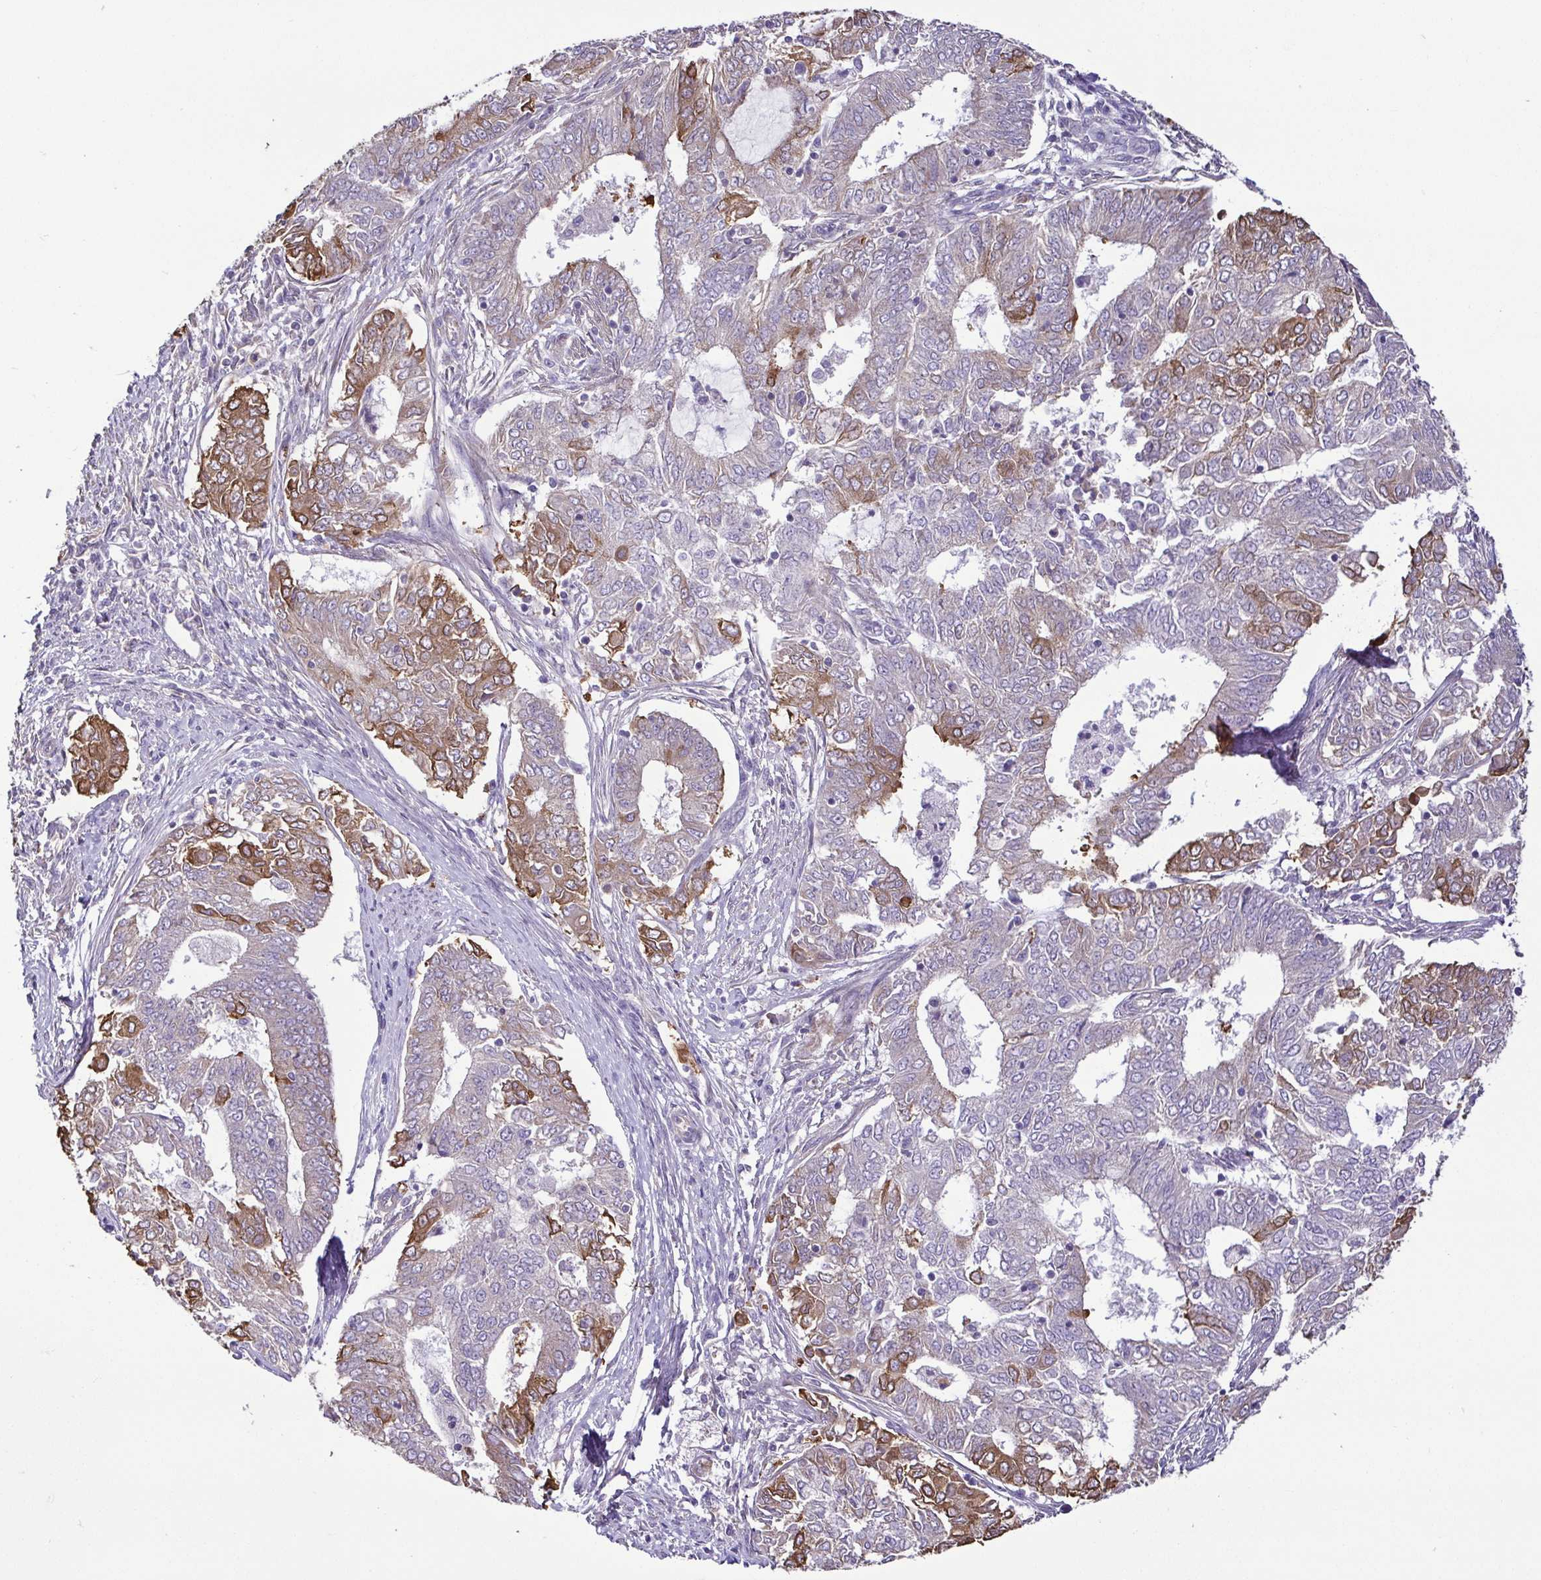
{"staining": {"intensity": "moderate", "quantity": "<25%", "location": "cytoplasmic/membranous"}, "tissue": "endometrial cancer", "cell_type": "Tumor cells", "image_type": "cancer", "snomed": [{"axis": "morphology", "description": "Adenocarcinoma, NOS"}, {"axis": "topography", "description": "Endometrium"}], "caption": "Tumor cells demonstrate low levels of moderate cytoplasmic/membranous positivity in approximately <25% of cells in endometrial cancer.", "gene": "MYL10", "patient": {"sex": "female", "age": 62}}